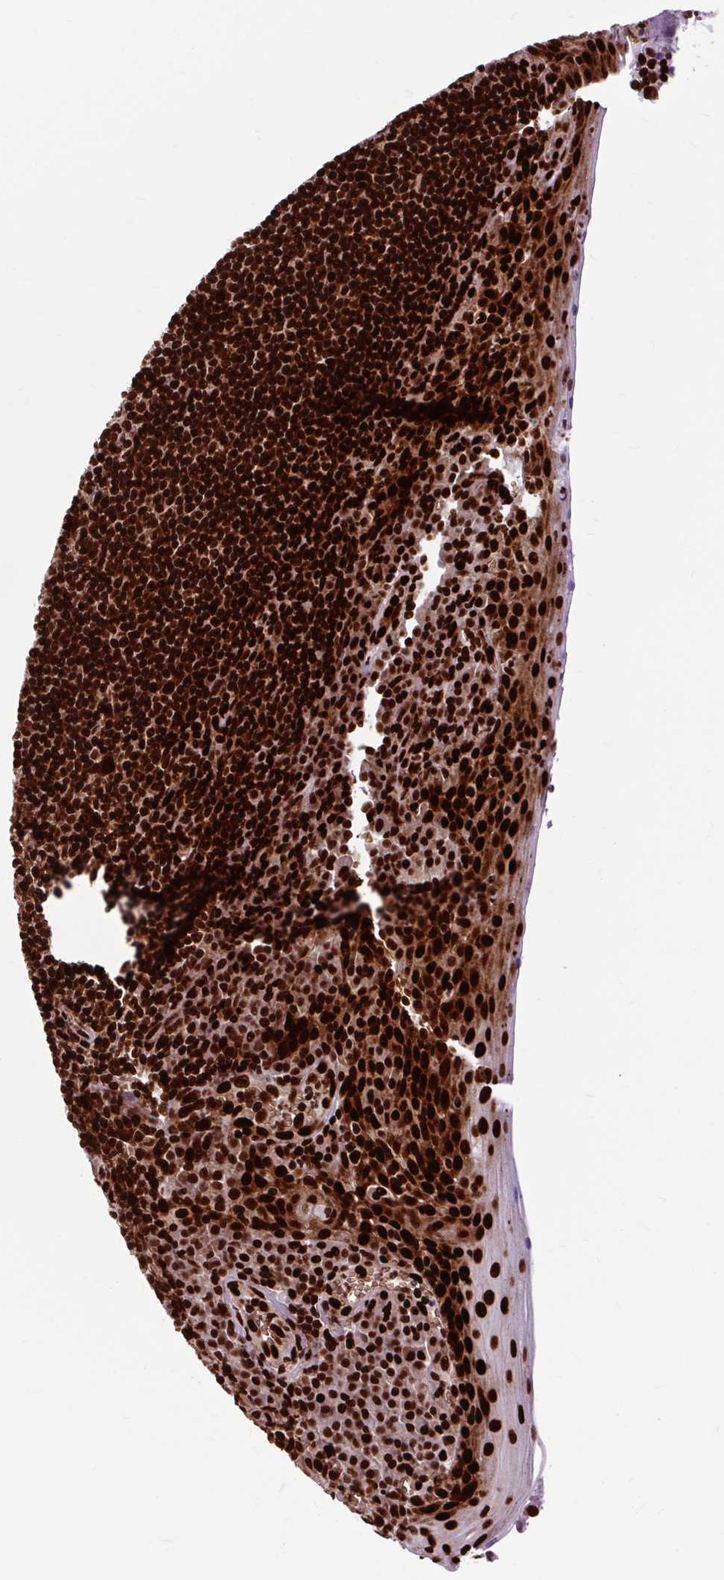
{"staining": {"intensity": "strong", "quantity": ">75%", "location": "nuclear"}, "tissue": "tonsil", "cell_type": "Germinal center cells", "image_type": "normal", "snomed": [{"axis": "morphology", "description": "Normal tissue, NOS"}, {"axis": "topography", "description": "Tonsil"}], "caption": "Immunohistochemistry (IHC) micrograph of normal tonsil: tonsil stained using immunohistochemistry displays high levels of strong protein expression localized specifically in the nuclear of germinal center cells, appearing as a nuclear brown color.", "gene": "FUS", "patient": {"sex": "male", "age": 27}}